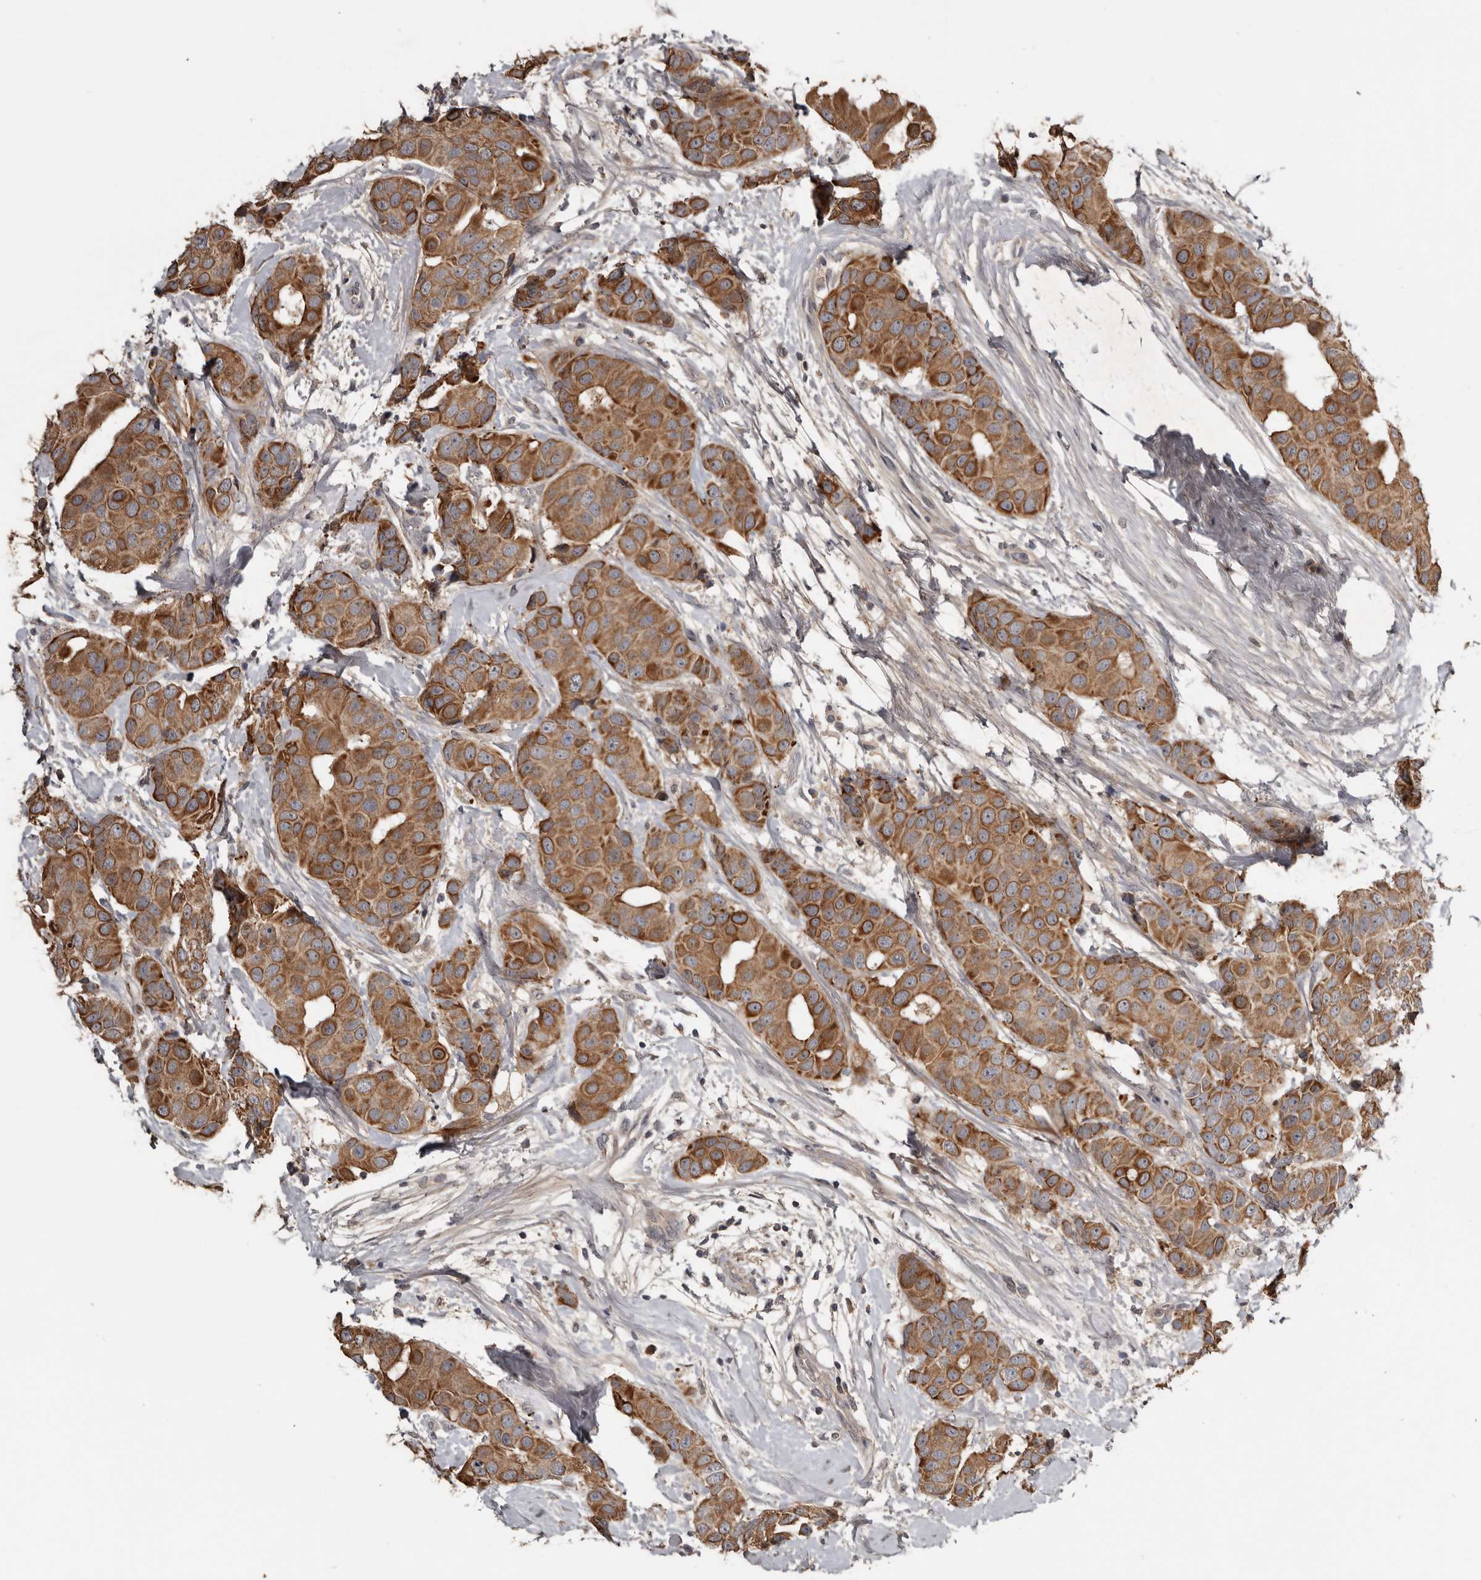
{"staining": {"intensity": "moderate", "quantity": ">75%", "location": "cytoplasmic/membranous"}, "tissue": "breast cancer", "cell_type": "Tumor cells", "image_type": "cancer", "snomed": [{"axis": "morphology", "description": "Normal tissue, NOS"}, {"axis": "morphology", "description": "Duct carcinoma"}, {"axis": "topography", "description": "Breast"}], "caption": "Immunohistochemical staining of intraductal carcinoma (breast) displays moderate cytoplasmic/membranous protein expression in about >75% of tumor cells.", "gene": "NMUR1", "patient": {"sex": "female", "age": 39}}